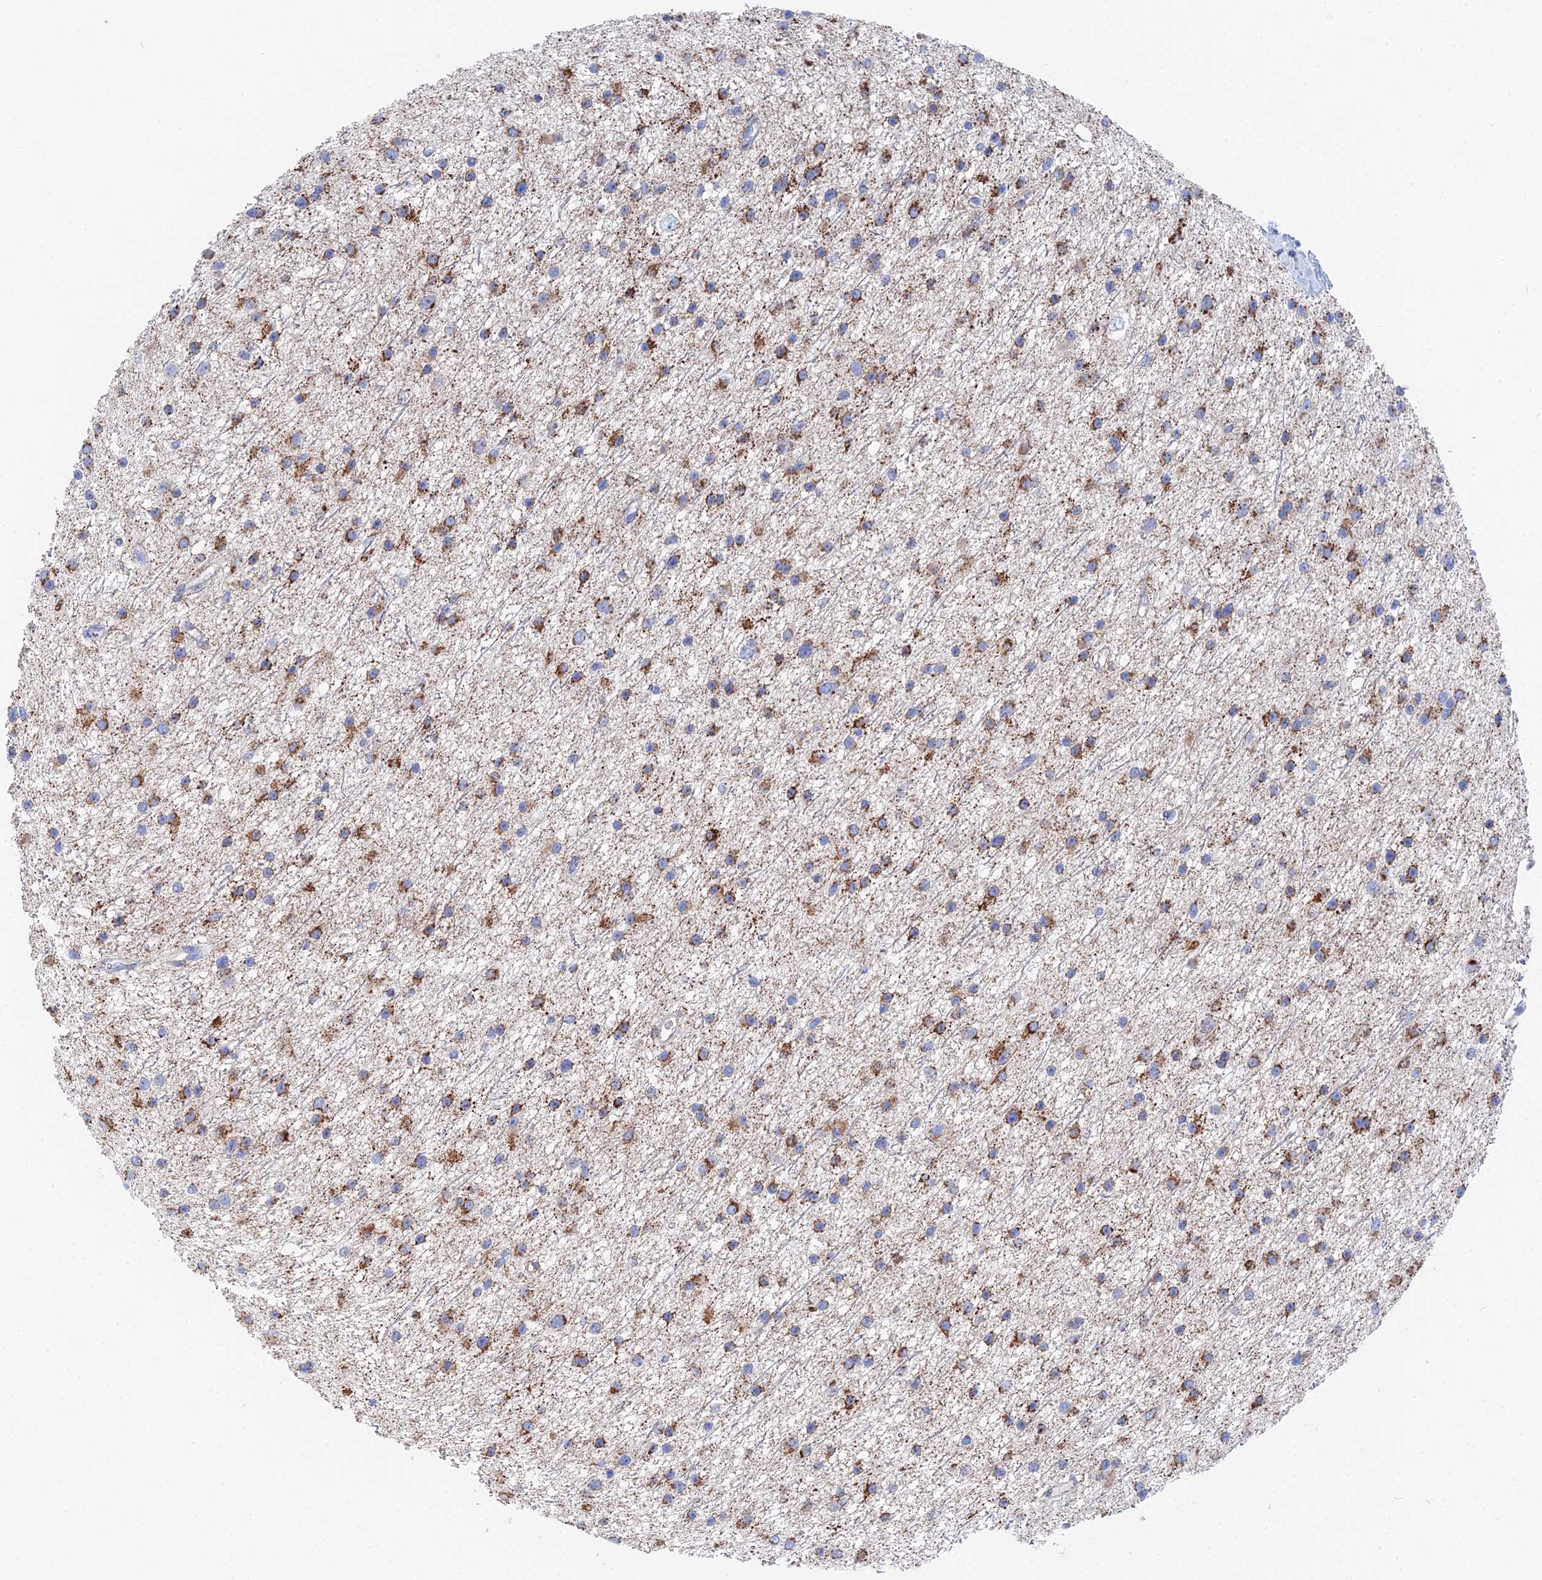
{"staining": {"intensity": "strong", "quantity": "25%-75%", "location": "cytoplasmic/membranous"}, "tissue": "glioma", "cell_type": "Tumor cells", "image_type": "cancer", "snomed": [{"axis": "morphology", "description": "Glioma, malignant, Low grade"}, {"axis": "topography", "description": "Cerebral cortex"}], "caption": "A brown stain highlights strong cytoplasmic/membranous positivity of a protein in human malignant glioma (low-grade) tumor cells.", "gene": "IFT80", "patient": {"sex": "female", "age": 39}}